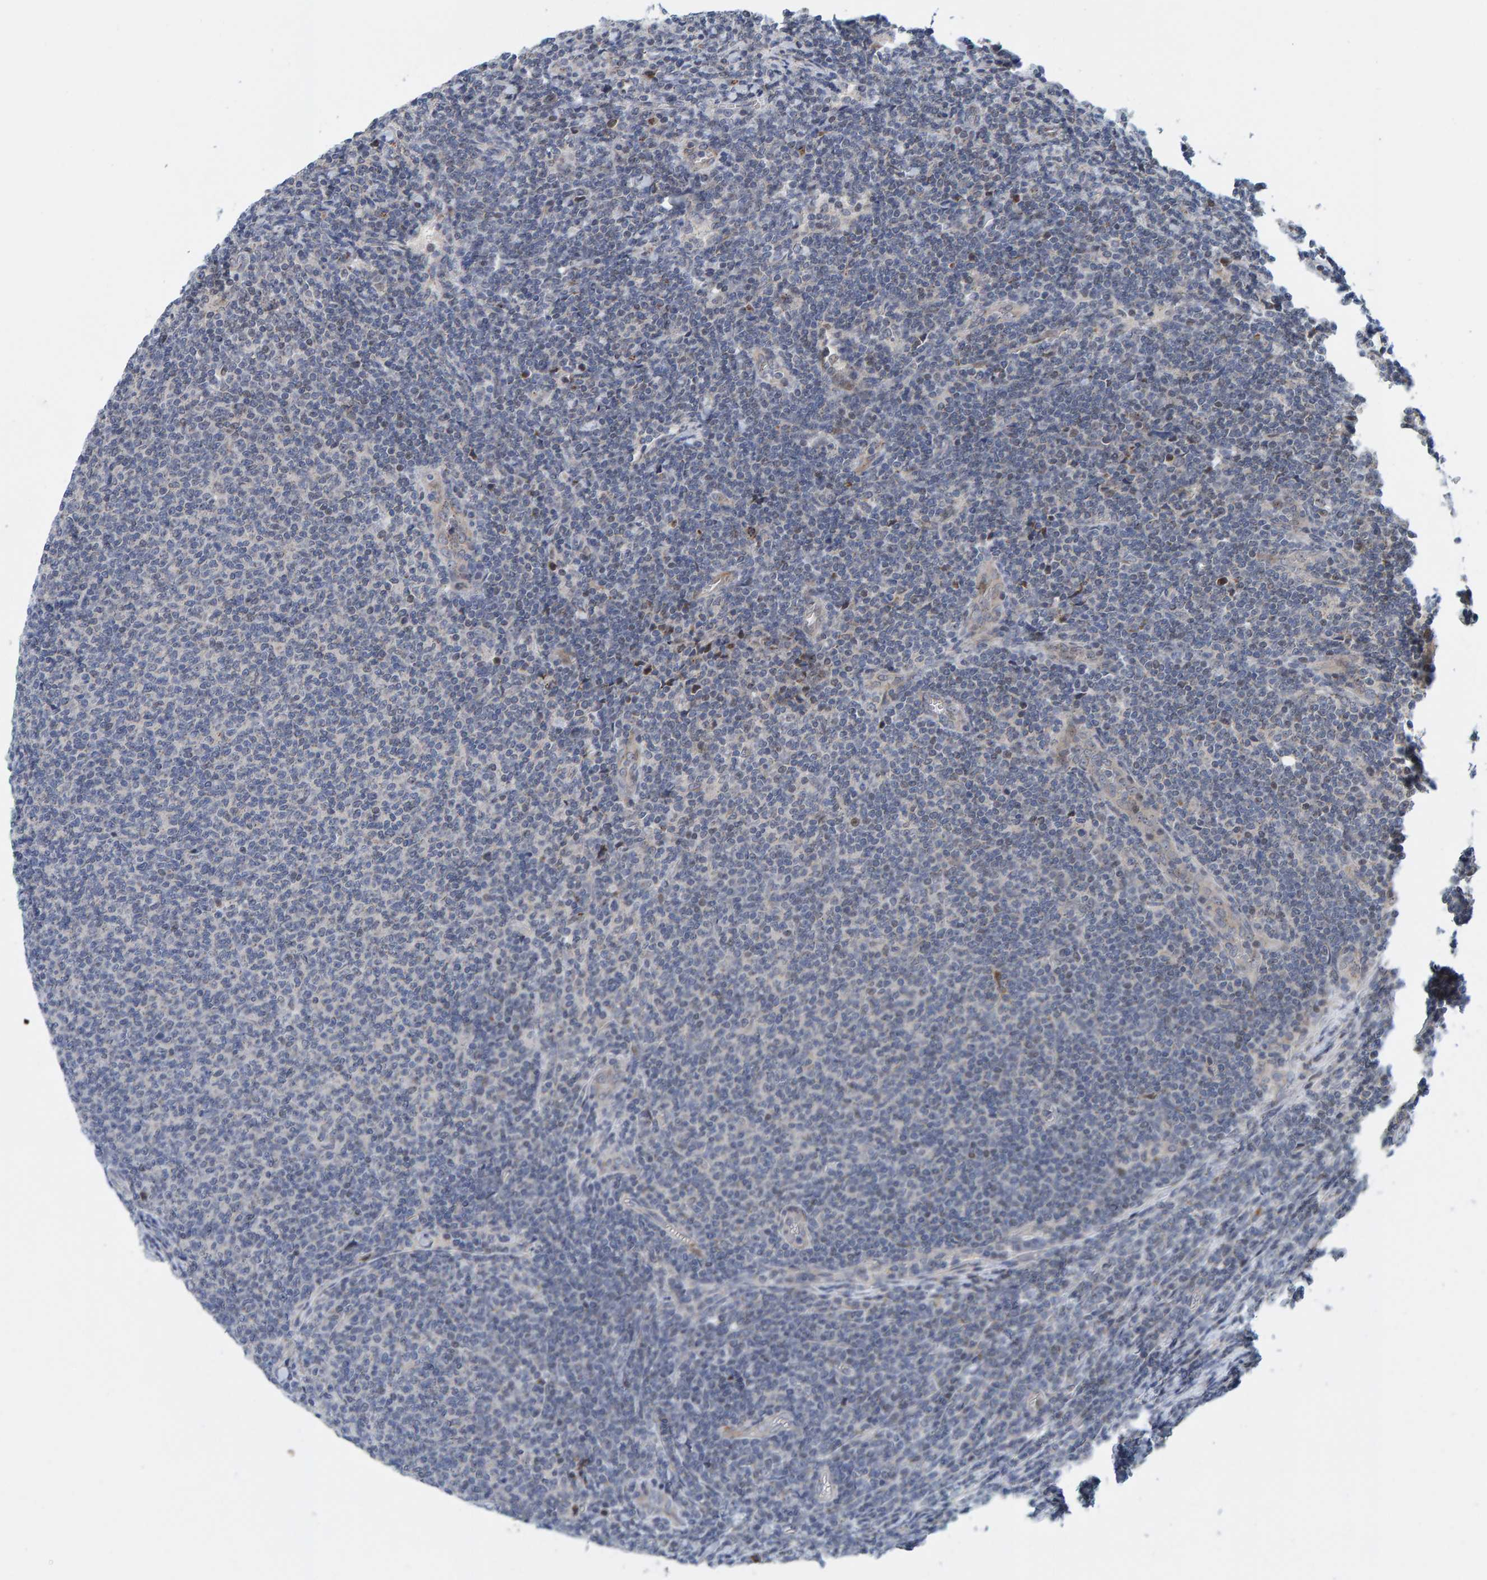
{"staining": {"intensity": "negative", "quantity": "none", "location": "none"}, "tissue": "lymphoma", "cell_type": "Tumor cells", "image_type": "cancer", "snomed": [{"axis": "morphology", "description": "Malignant lymphoma, non-Hodgkin's type, Low grade"}, {"axis": "topography", "description": "Lymph node"}], "caption": "A high-resolution micrograph shows IHC staining of low-grade malignant lymphoma, non-Hodgkin's type, which shows no significant staining in tumor cells. (Brightfield microscopy of DAB (3,3'-diaminobenzidine) immunohistochemistry (IHC) at high magnification).", "gene": "CCDC25", "patient": {"sex": "male", "age": 66}}